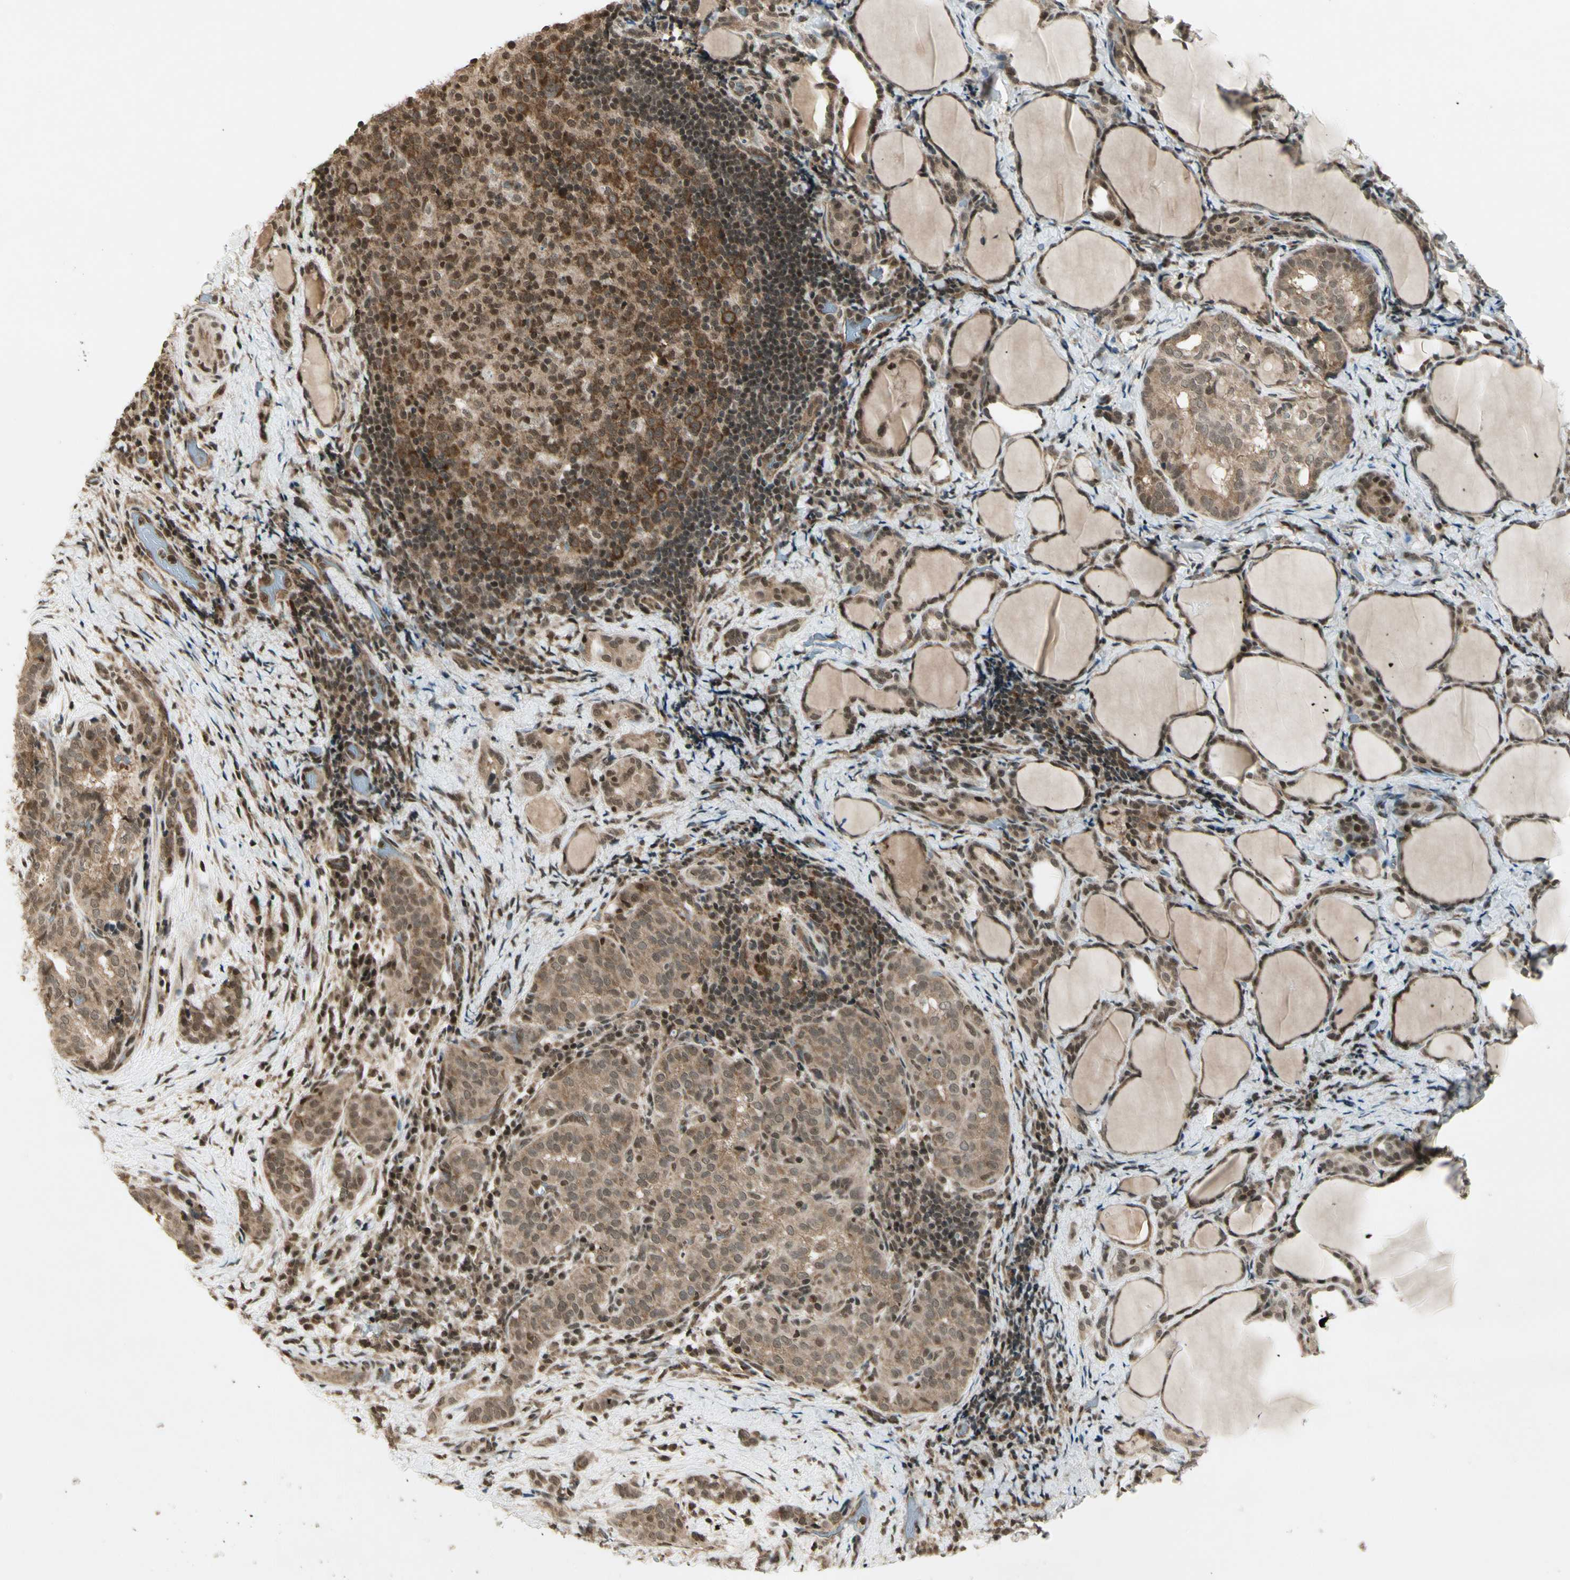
{"staining": {"intensity": "moderate", "quantity": ">75%", "location": "cytoplasmic/membranous"}, "tissue": "thyroid cancer", "cell_type": "Tumor cells", "image_type": "cancer", "snomed": [{"axis": "morphology", "description": "Normal tissue, NOS"}, {"axis": "morphology", "description": "Papillary adenocarcinoma, NOS"}, {"axis": "topography", "description": "Thyroid gland"}], "caption": "This photomicrograph exhibits thyroid cancer stained with immunohistochemistry to label a protein in brown. The cytoplasmic/membranous of tumor cells show moderate positivity for the protein. Nuclei are counter-stained blue.", "gene": "SMN2", "patient": {"sex": "female", "age": 30}}